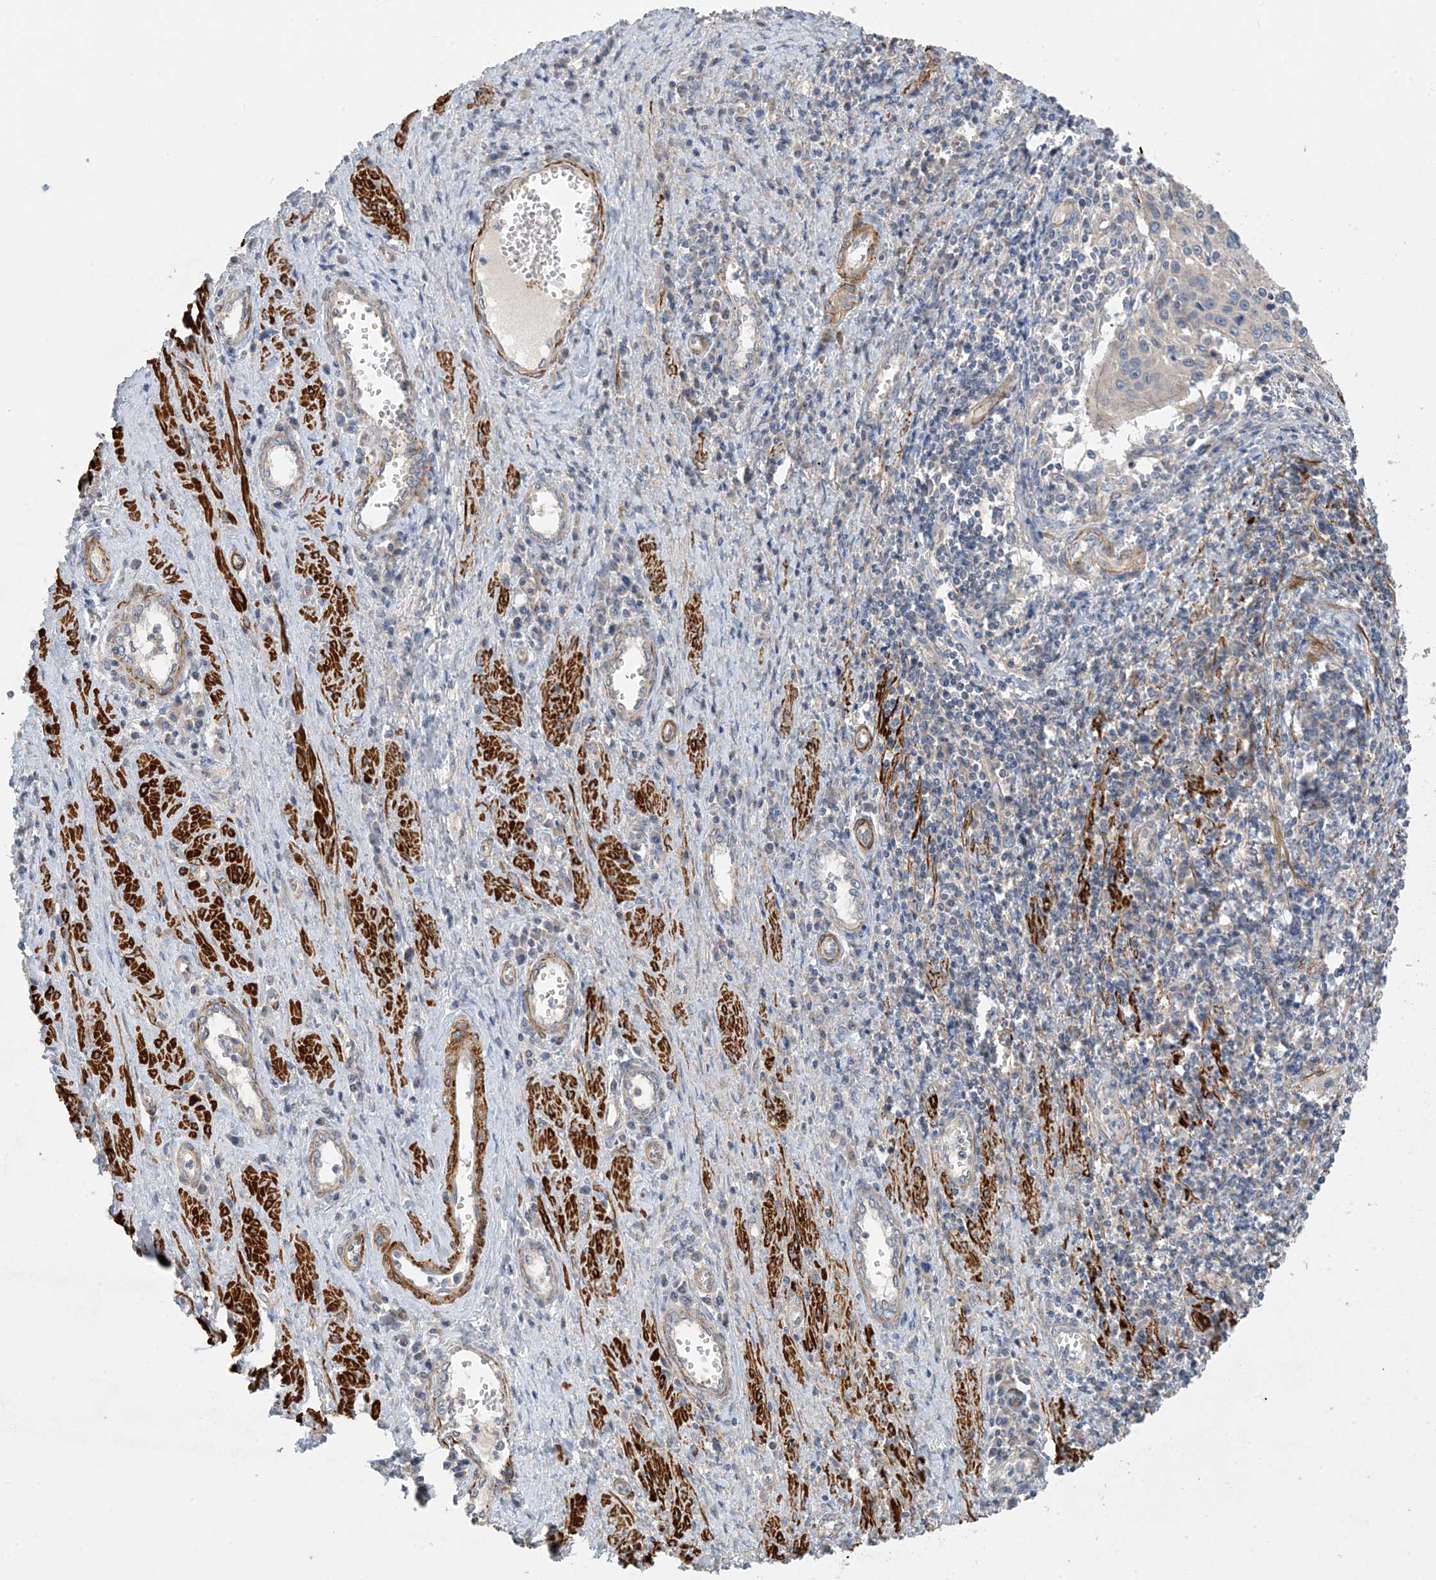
{"staining": {"intensity": "negative", "quantity": "none", "location": "none"}, "tissue": "cervical cancer", "cell_type": "Tumor cells", "image_type": "cancer", "snomed": [{"axis": "morphology", "description": "Squamous cell carcinoma, NOS"}, {"axis": "topography", "description": "Cervix"}], "caption": "The histopathology image reveals no staining of tumor cells in squamous cell carcinoma (cervical).", "gene": "KIFBP", "patient": {"sex": "female", "age": 32}}